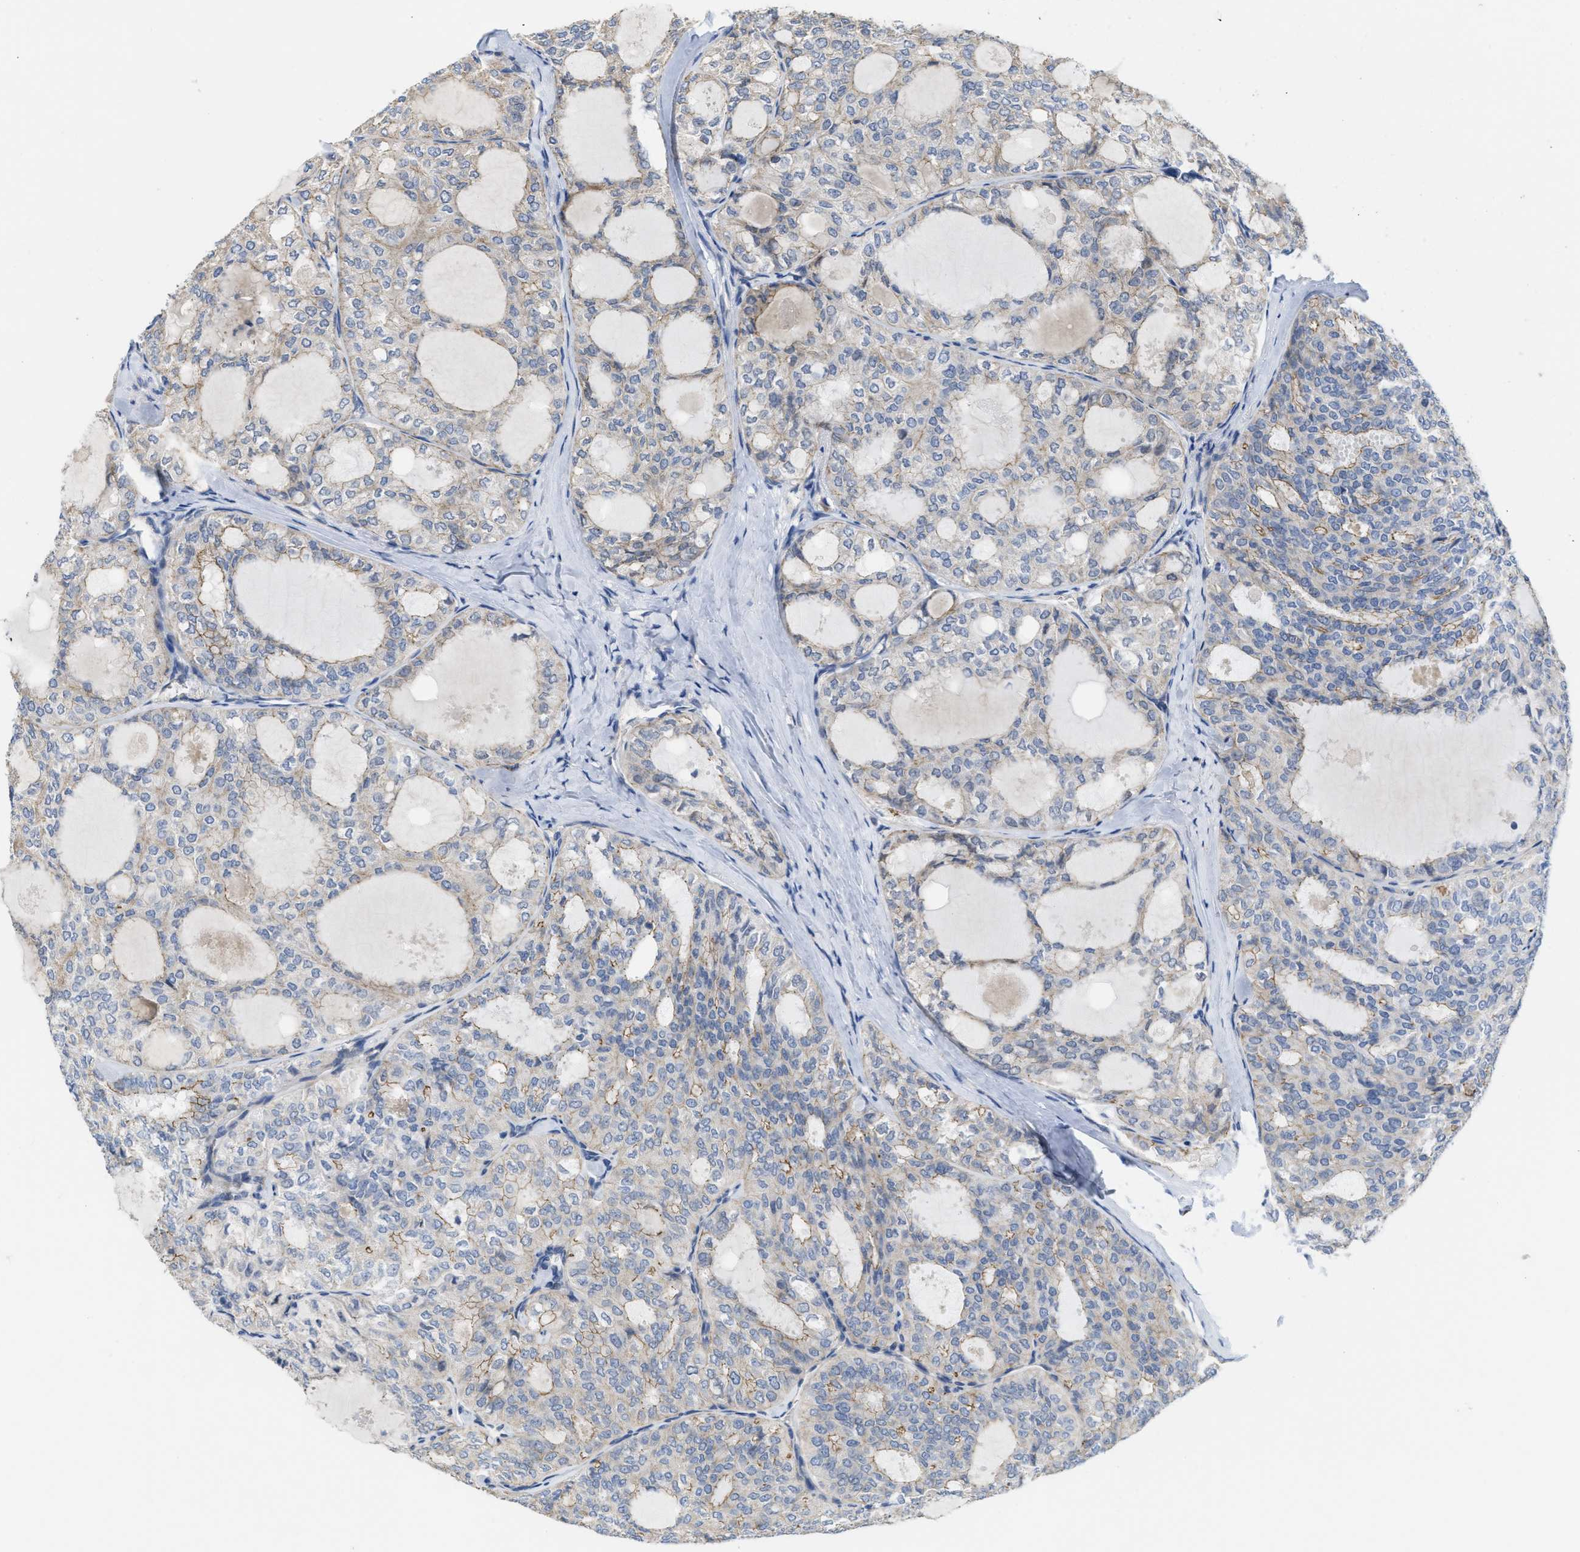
{"staining": {"intensity": "moderate", "quantity": "<25%", "location": "cytoplasmic/membranous"}, "tissue": "thyroid cancer", "cell_type": "Tumor cells", "image_type": "cancer", "snomed": [{"axis": "morphology", "description": "Follicular adenoma carcinoma, NOS"}, {"axis": "topography", "description": "Thyroid gland"}], "caption": "Tumor cells demonstrate low levels of moderate cytoplasmic/membranous positivity in about <25% of cells in human follicular adenoma carcinoma (thyroid). Immunohistochemistry (ihc) stains the protein in brown and the nuclei are stained blue.", "gene": "CDPF1", "patient": {"sex": "male", "age": 75}}